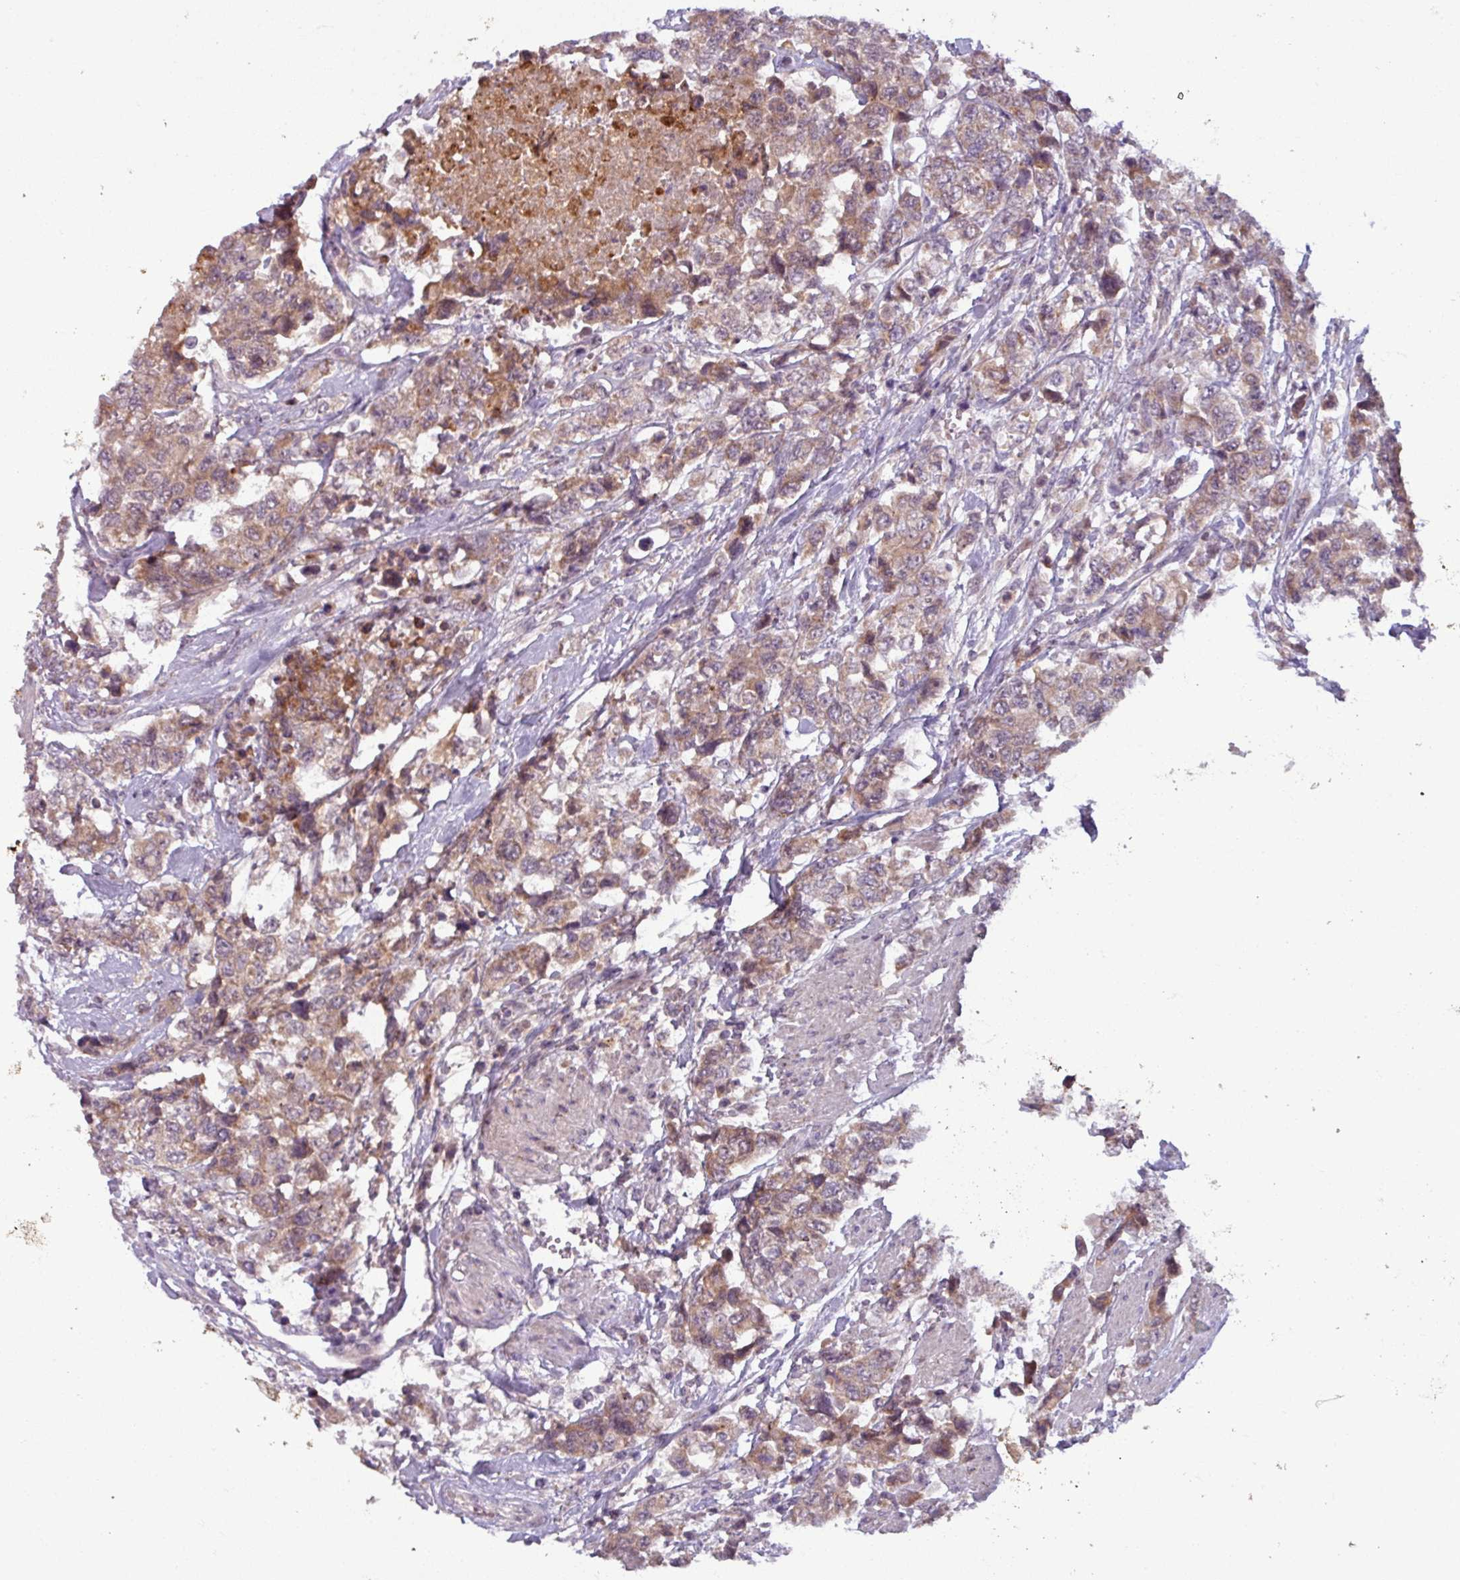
{"staining": {"intensity": "moderate", "quantity": ">75%", "location": "cytoplasmic/membranous"}, "tissue": "urothelial cancer", "cell_type": "Tumor cells", "image_type": "cancer", "snomed": [{"axis": "morphology", "description": "Urothelial carcinoma, High grade"}, {"axis": "topography", "description": "Urinary bladder"}], "caption": "IHC of human high-grade urothelial carcinoma displays medium levels of moderate cytoplasmic/membranous staining in approximately >75% of tumor cells.", "gene": "OGFOD3", "patient": {"sex": "female", "age": 78}}